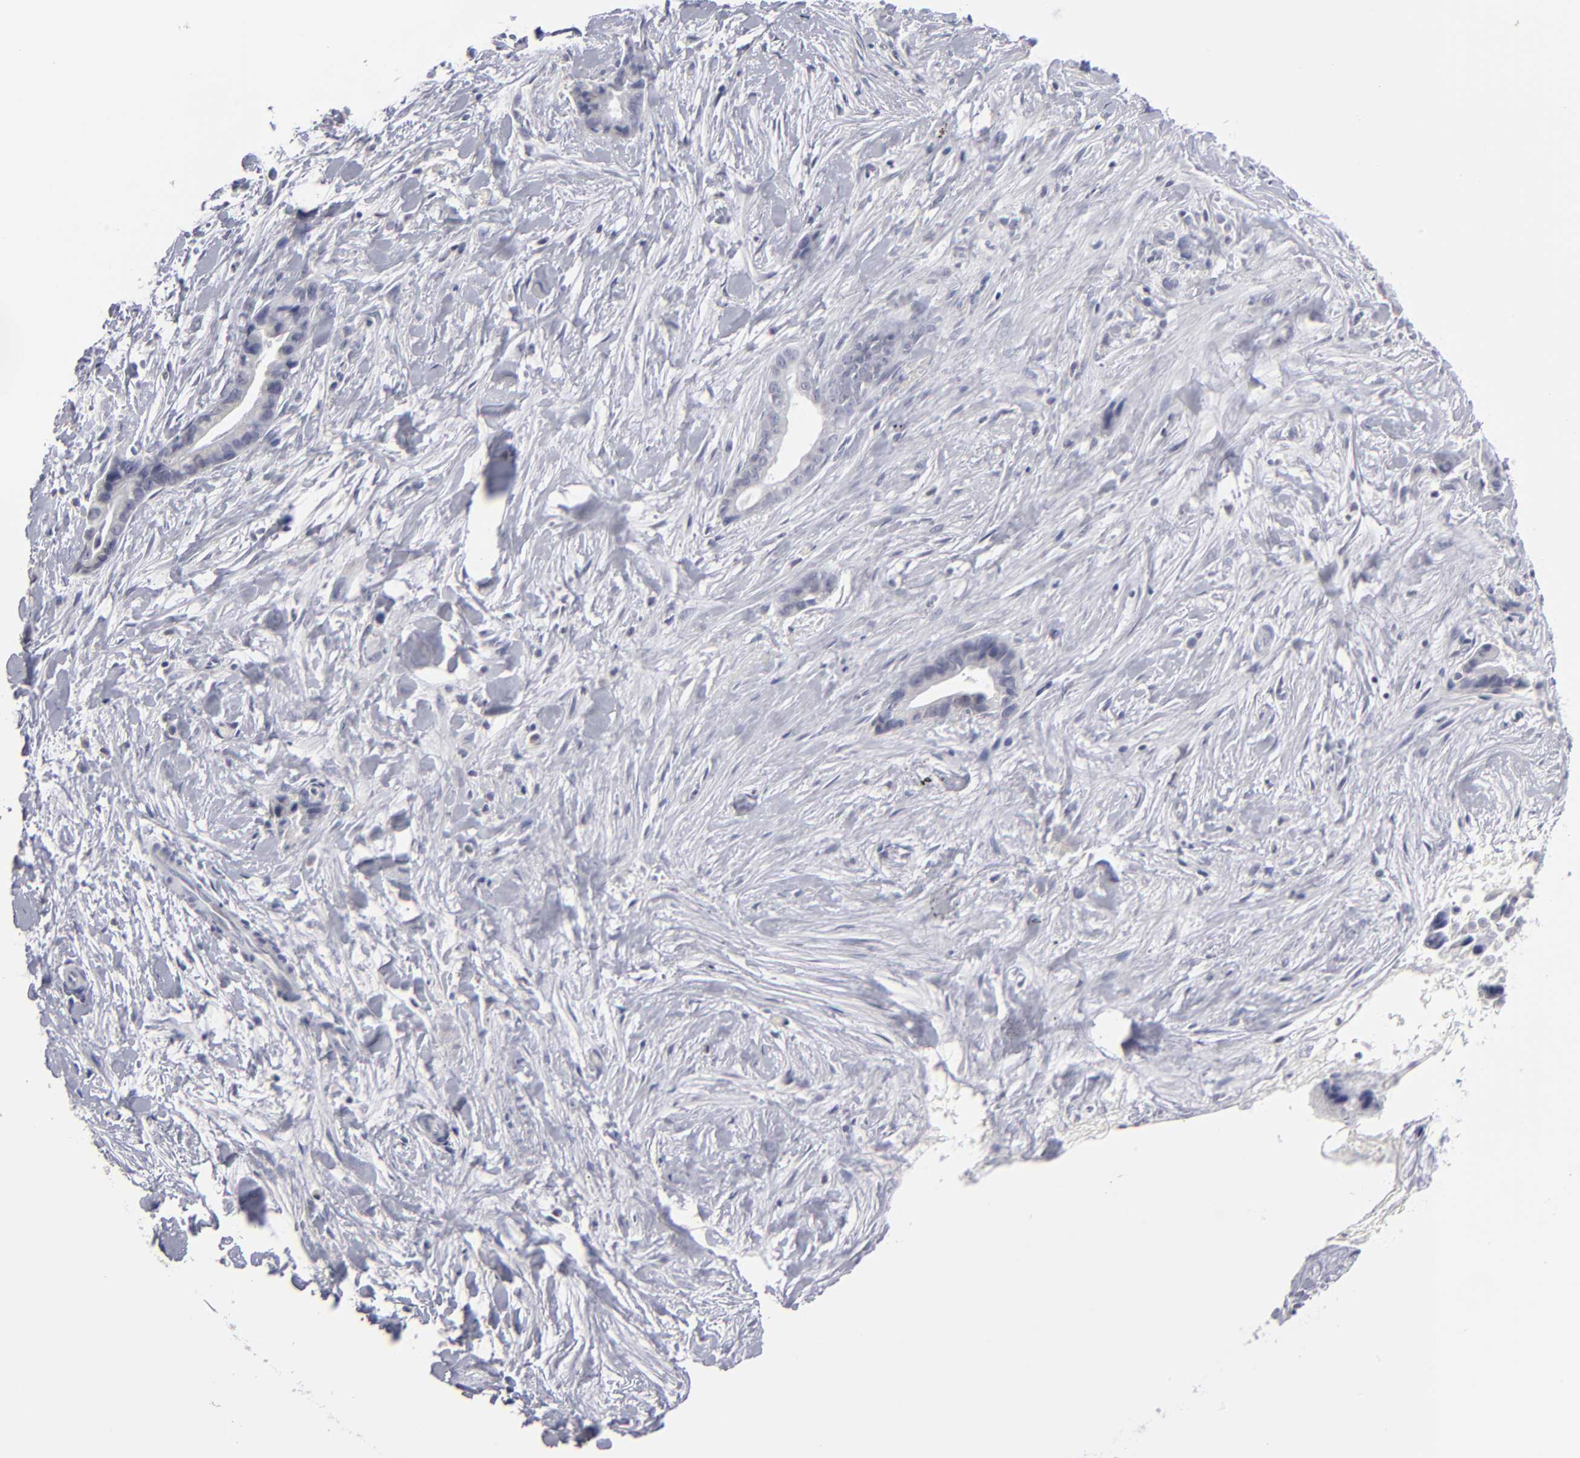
{"staining": {"intensity": "negative", "quantity": "none", "location": "none"}, "tissue": "liver cancer", "cell_type": "Tumor cells", "image_type": "cancer", "snomed": [{"axis": "morphology", "description": "Cholangiocarcinoma"}, {"axis": "topography", "description": "Liver"}], "caption": "The photomicrograph reveals no staining of tumor cells in liver cholangiocarcinoma. (Stains: DAB immunohistochemistry (IHC) with hematoxylin counter stain, Microscopy: brightfield microscopy at high magnification).", "gene": "RPH3A", "patient": {"sex": "female", "age": 55}}